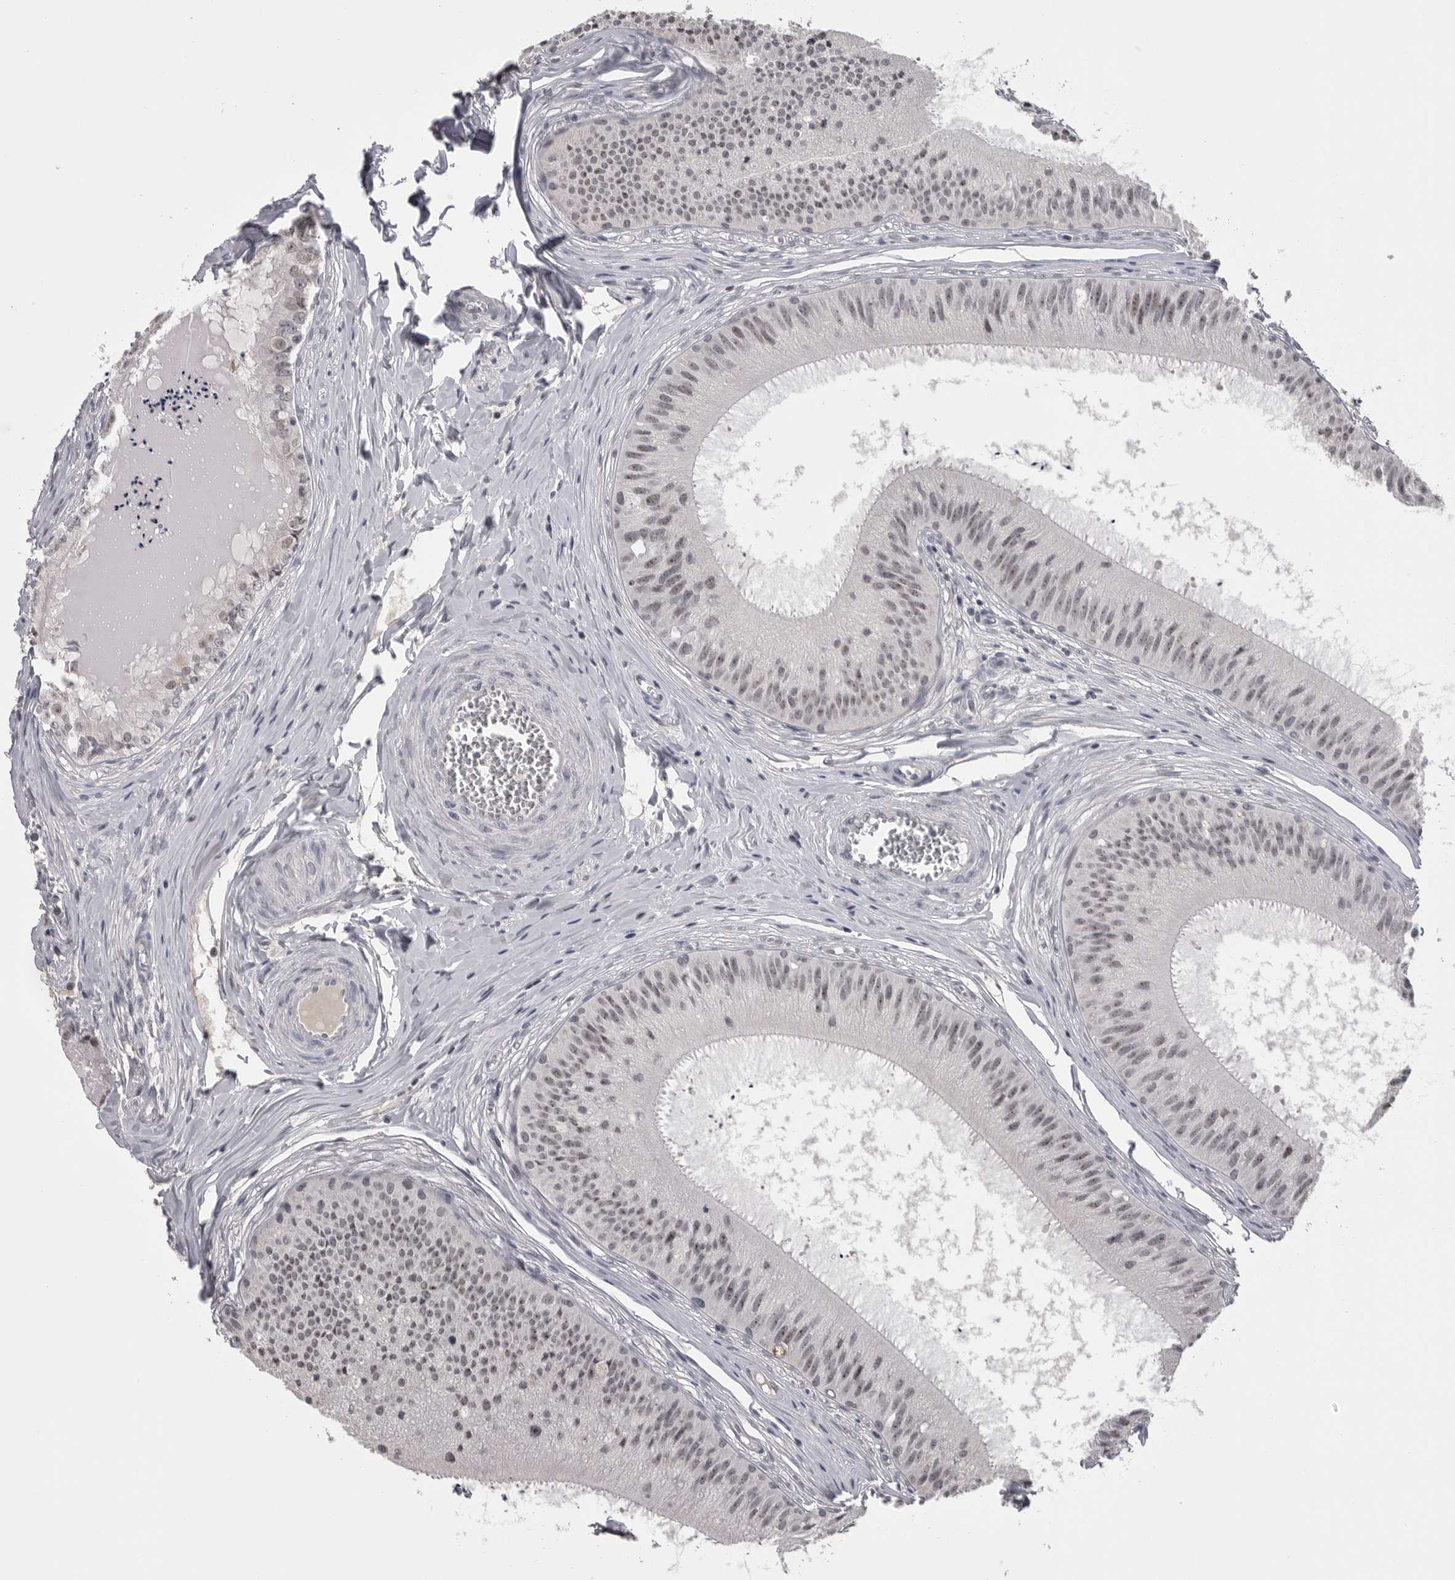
{"staining": {"intensity": "weak", "quantity": "25%-75%", "location": "nuclear"}, "tissue": "epididymis", "cell_type": "Glandular cells", "image_type": "normal", "snomed": [{"axis": "morphology", "description": "Normal tissue, NOS"}, {"axis": "topography", "description": "Epididymis"}], "caption": "High-magnification brightfield microscopy of unremarkable epididymis stained with DAB (3,3'-diaminobenzidine) (brown) and counterstained with hematoxylin (blue). glandular cells exhibit weak nuclear expression is identified in about25%-75% of cells.", "gene": "DLG2", "patient": {"sex": "male", "age": 31}}